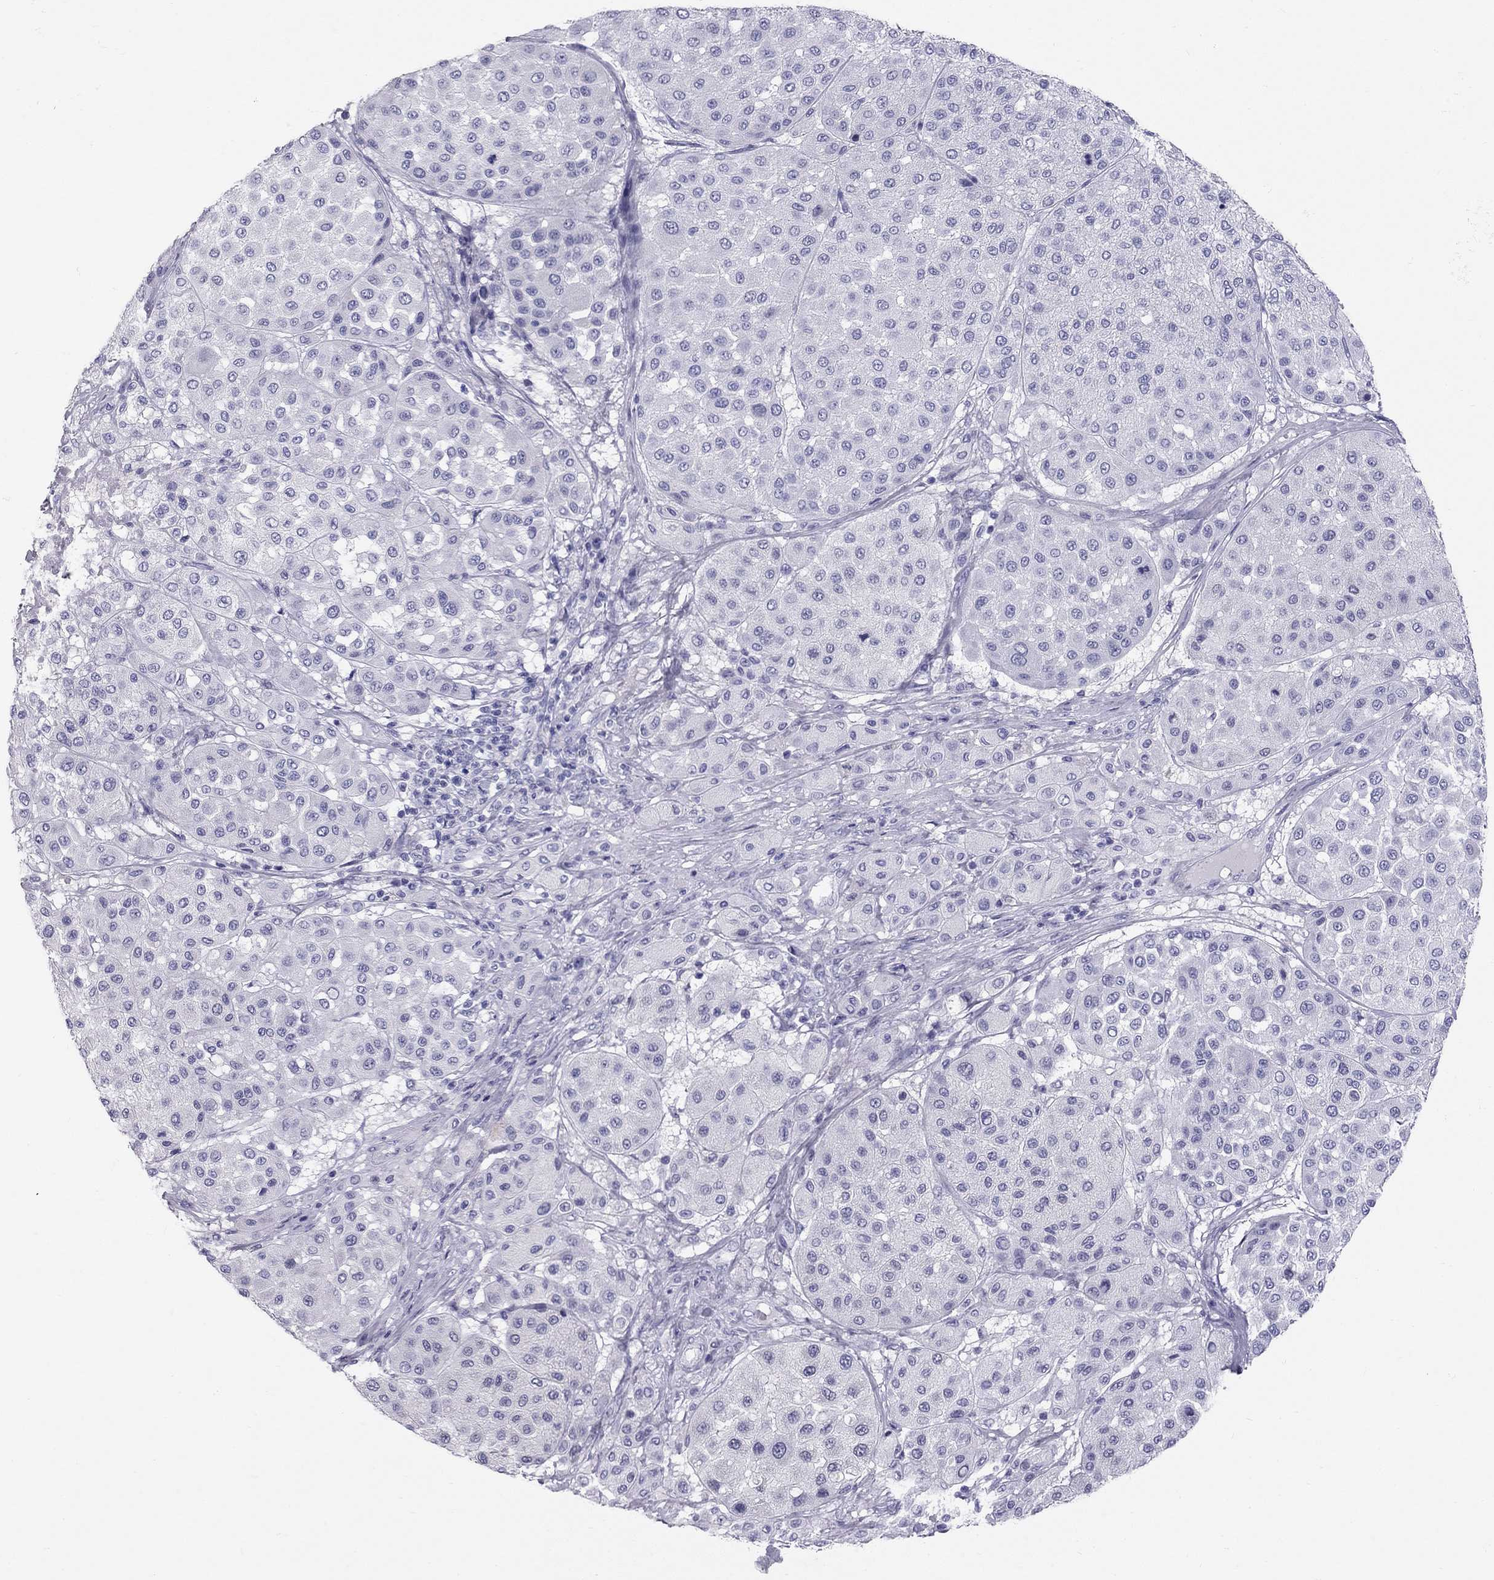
{"staining": {"intensity": "negative", "quantity": "none", "location": "none"}, "tissue": "melanoma", "cell_type": "Tumor cells", "image_type": "cancer", "snomed": [{"axis": "morphology", "description": "Malignant melanoma, Metastatic site"}, {"axis": "topography", "description": "Smooth muscle"}], "caption": "Immunohistochemistry histopathology image of human melanoma stained for a protein (brown), which demonstrates no staining in tumor cells.", "gene": "TRPM3", "patient": {"sex": "male", "age": 41}}